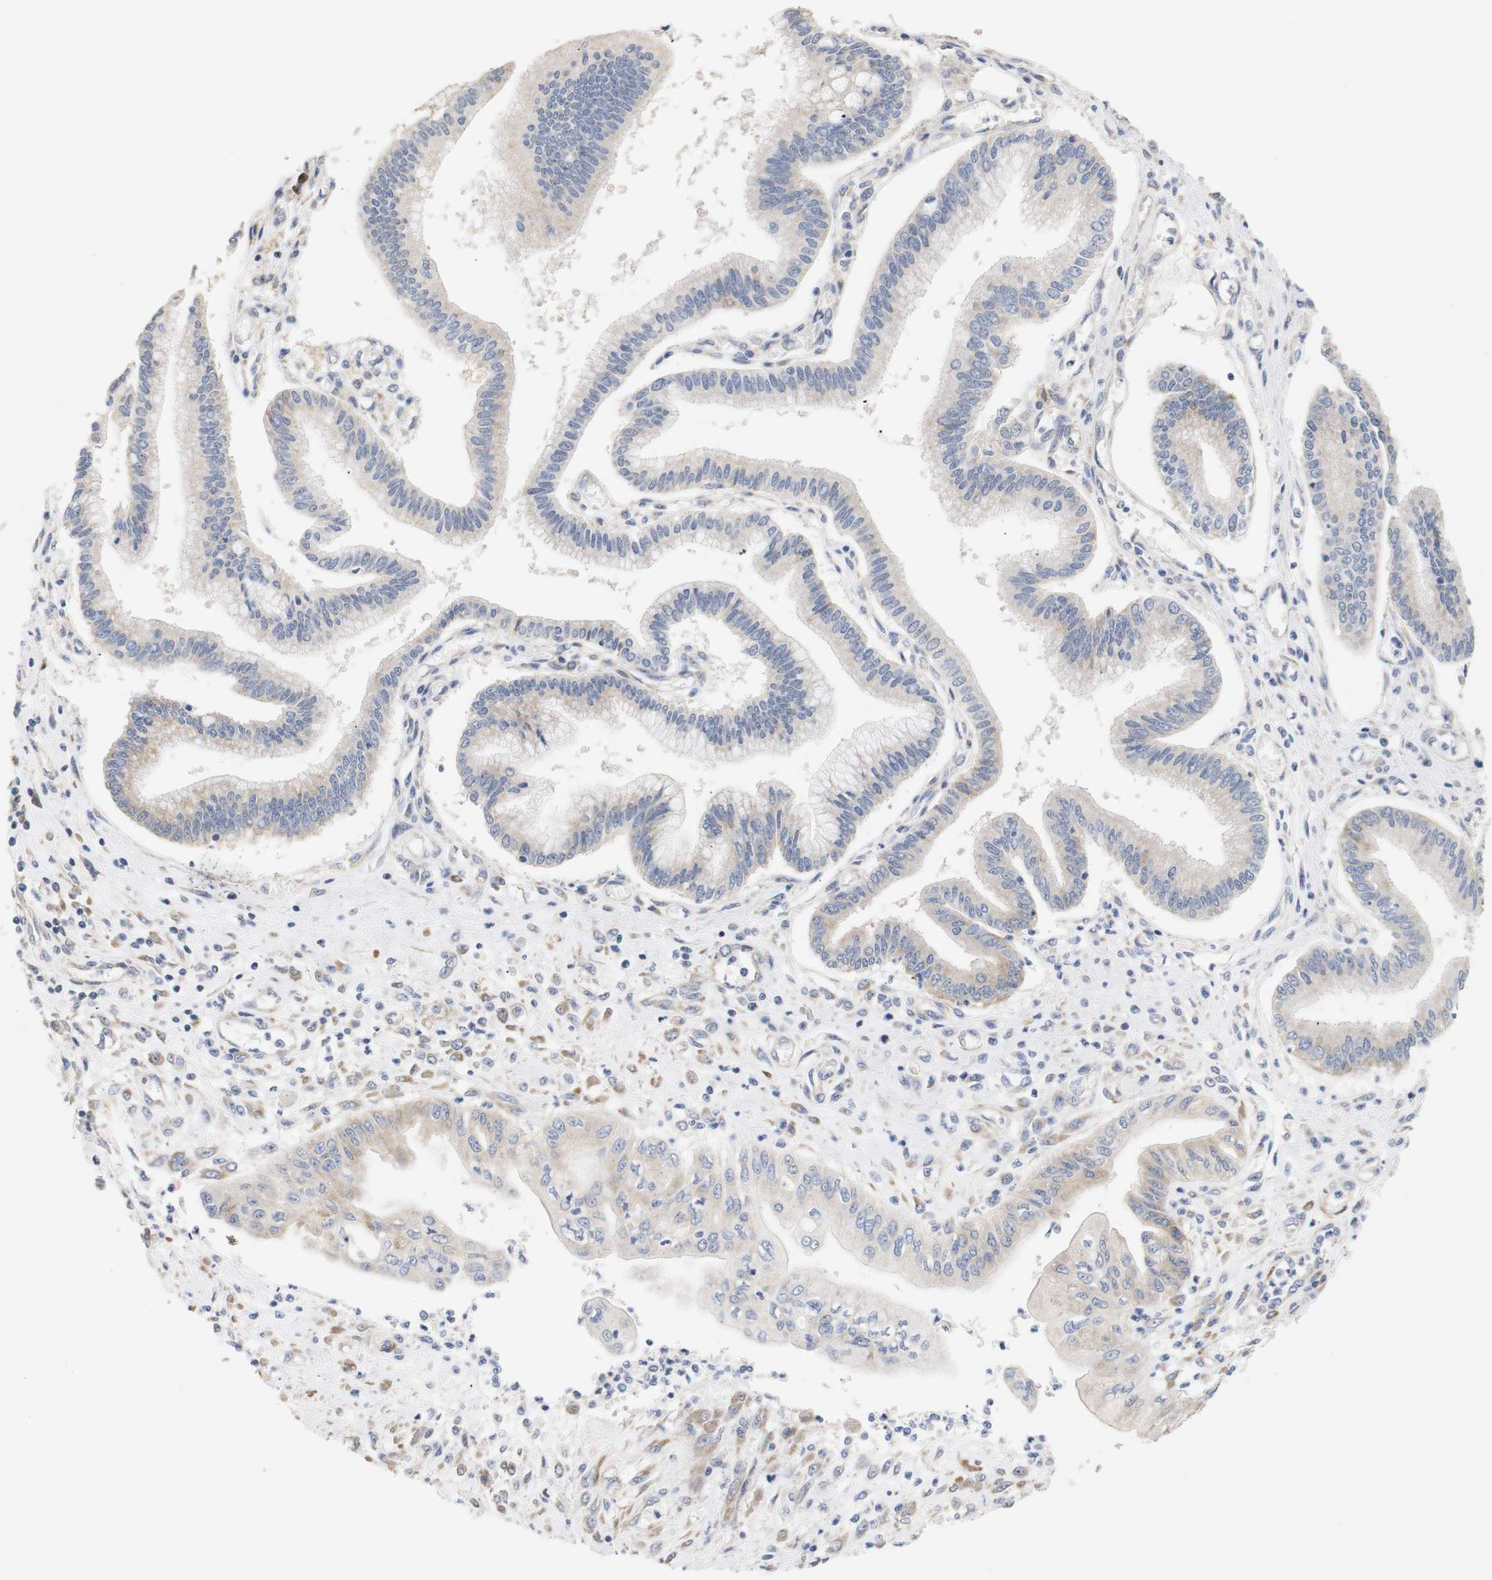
{"staining": {"intensity": "negative", "quantity": "none", "location": "none"}, "tissue": "pancreatic cancer", "cell_type": "Tumor cells", "image_type": "cancer", "snomed": [{"axis": "morphology", "description": "Adenocarcinoma, NOS"}, {"axis": "topography", "description": "Pancreas"}], "caption": "An IHC photomicrograph of adenocarcinoma (pancreatic) is shown. There is no staining in tumor cells of adenocarcinoma (pancreatic).", "gene": "TRIM5", "patient": {"sex": "male", "age": 56}}